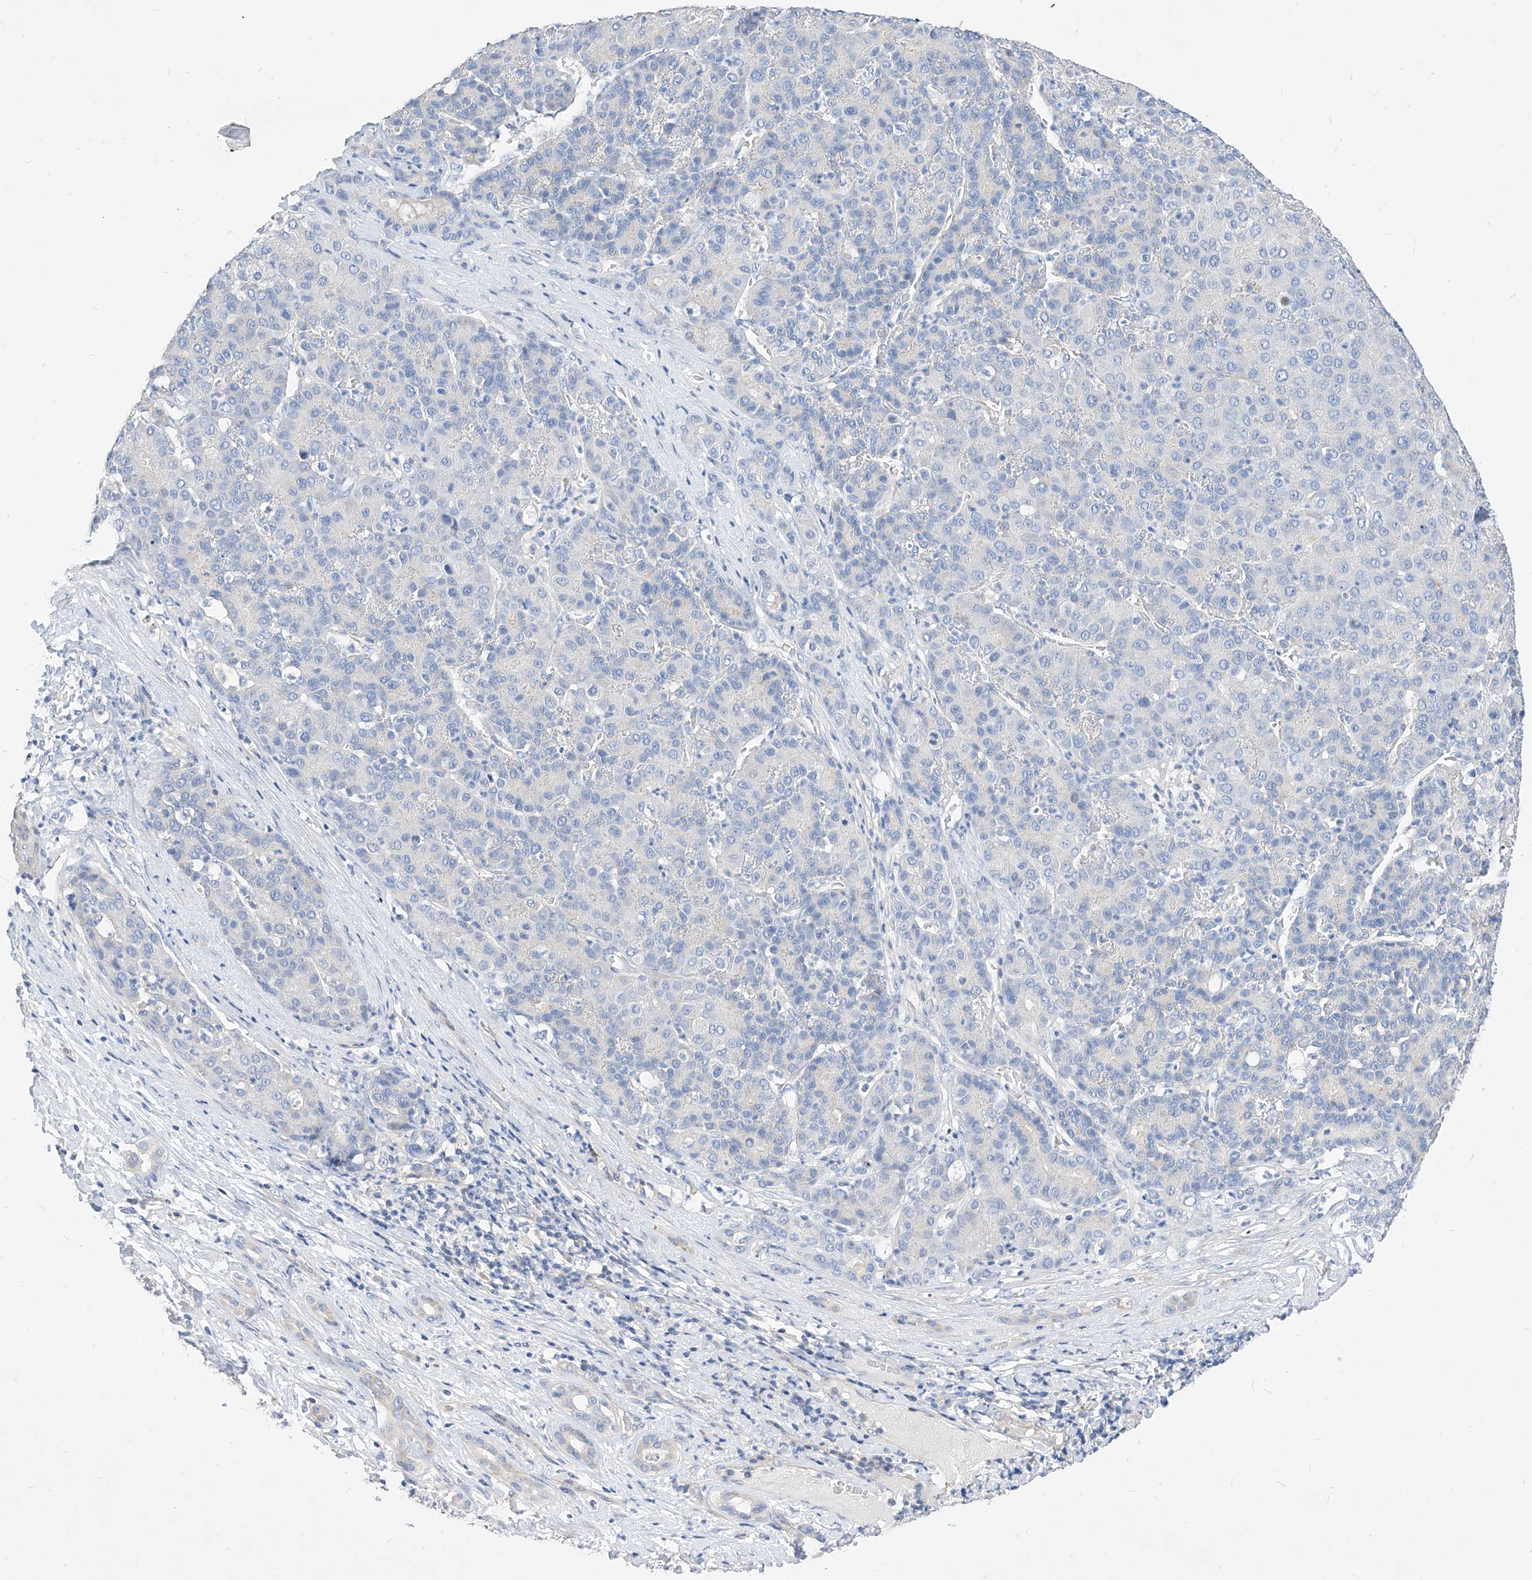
{"staining": {"intensity": "negative", "quantity": "none", "location": "none"}, "tissue": "liver cancer", "cell_type": "Tumor cells", "image_type": "cancer", "snomed": [{"axis": "morphology", "description": "Carcinoma, Hepatocellular, NOS"}, {"axis": "topography", "description": "Liver"}], "caption": "DAB (3,3'-diaminobenzidine) immunohistochemical staining of liver cancer (hepatocellular carcinoma) shows no significant positivity in tumor cells. The staining is performed using DAB (3,3'-diaminobenzidine) brown chromogen with nuclei counter-stained in using hematoxylin.", "gene": "SCGB2A1", "patient": {"sex": "male", "age": 65}}